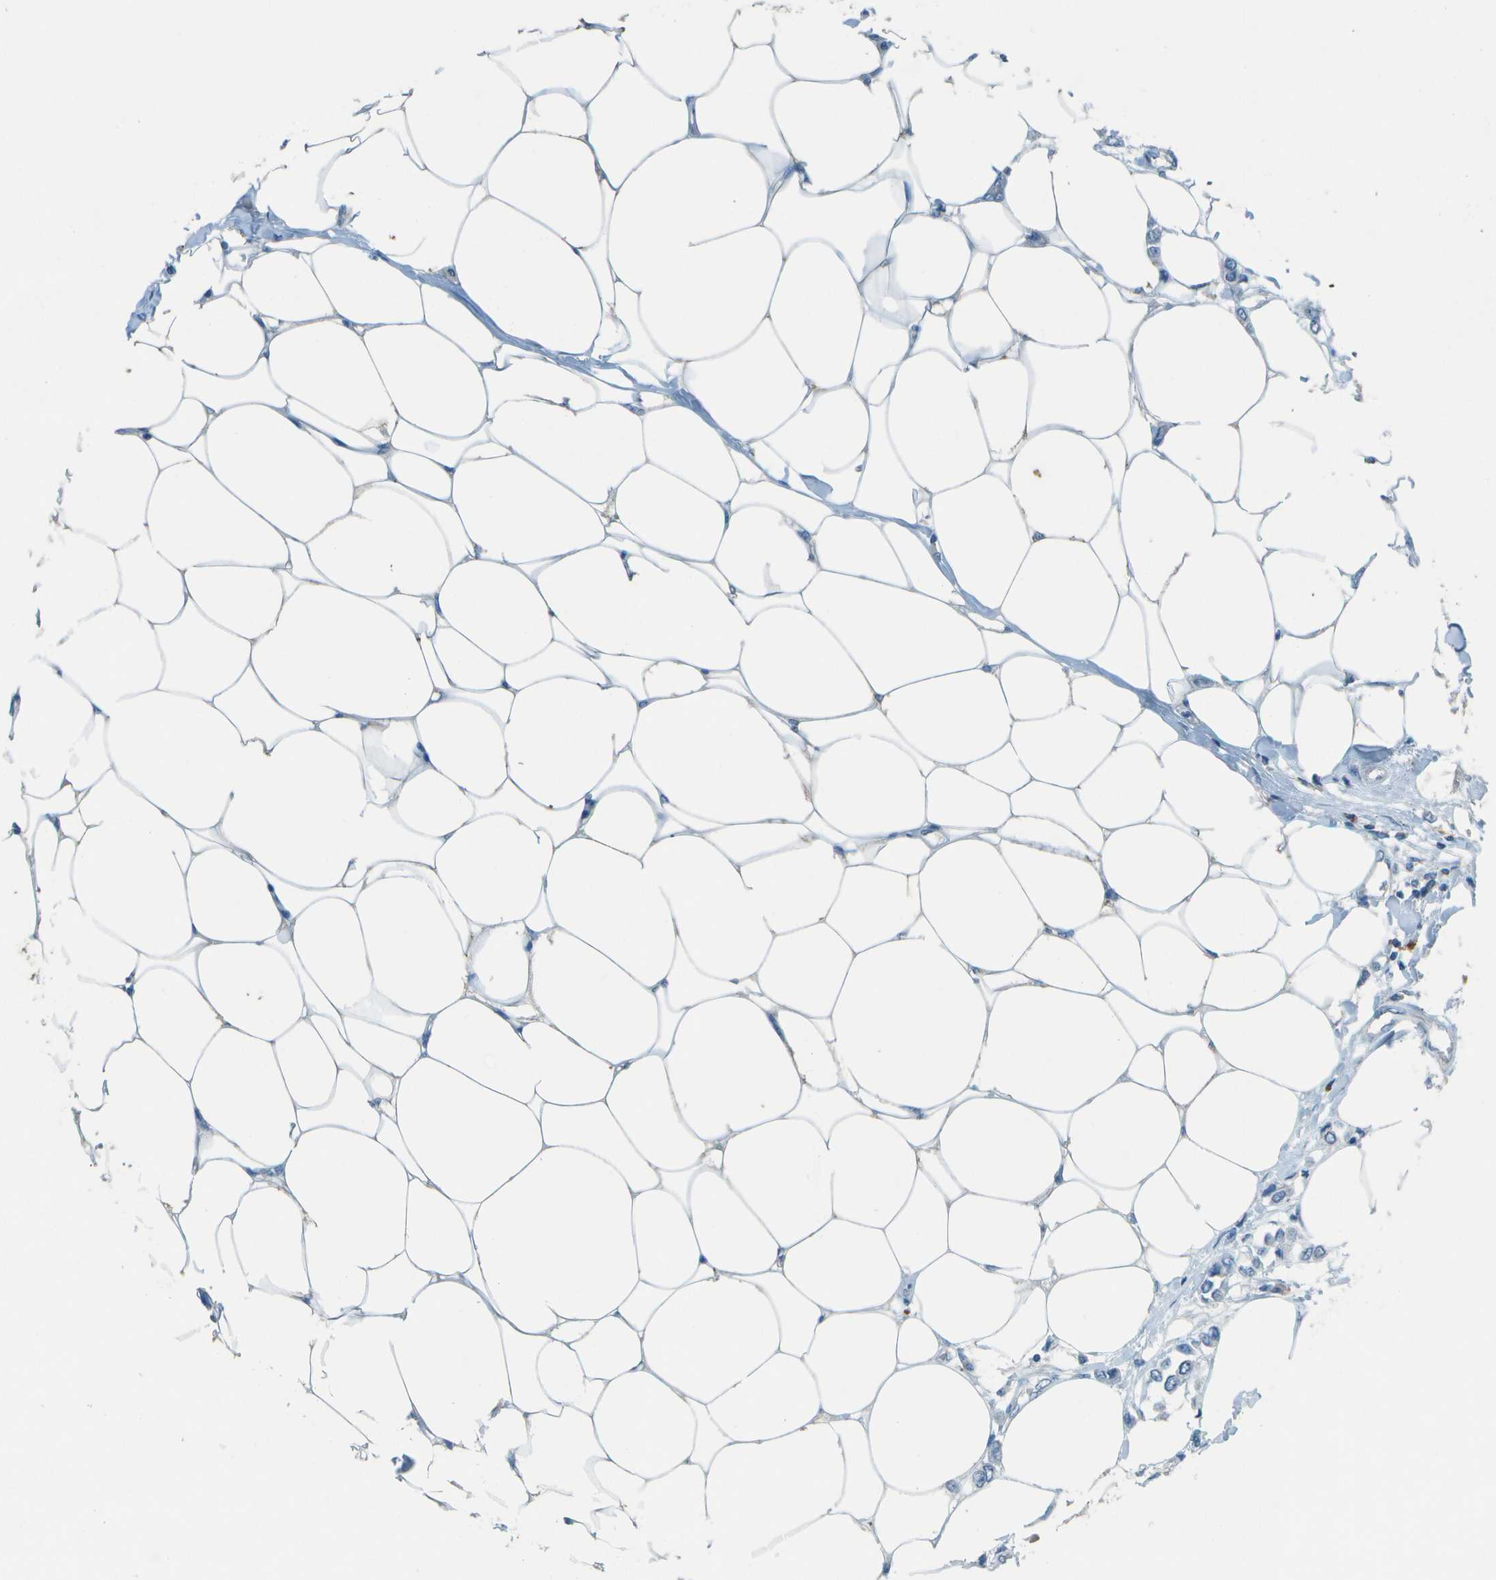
{"staining": {"intensity": "negative", "quantity": "none", "location": "none"}, "tissue": "breast cancer", "cell_type": "Tumor cells", "image_type": "cancer", "snomed": [{"axis": "morphology", "description": "Lobular carcinoma"}, {"axis": "topography", "description": "Breast"}], "caption": "Immunohistochemistry micrograph of neoplastic tissue: breast lobular carcinoma stained with DAB exhibits no significant protein positivity in tumor cells.", "gene": "LGI2", "patient": {"sex": "female", "age": 51}}